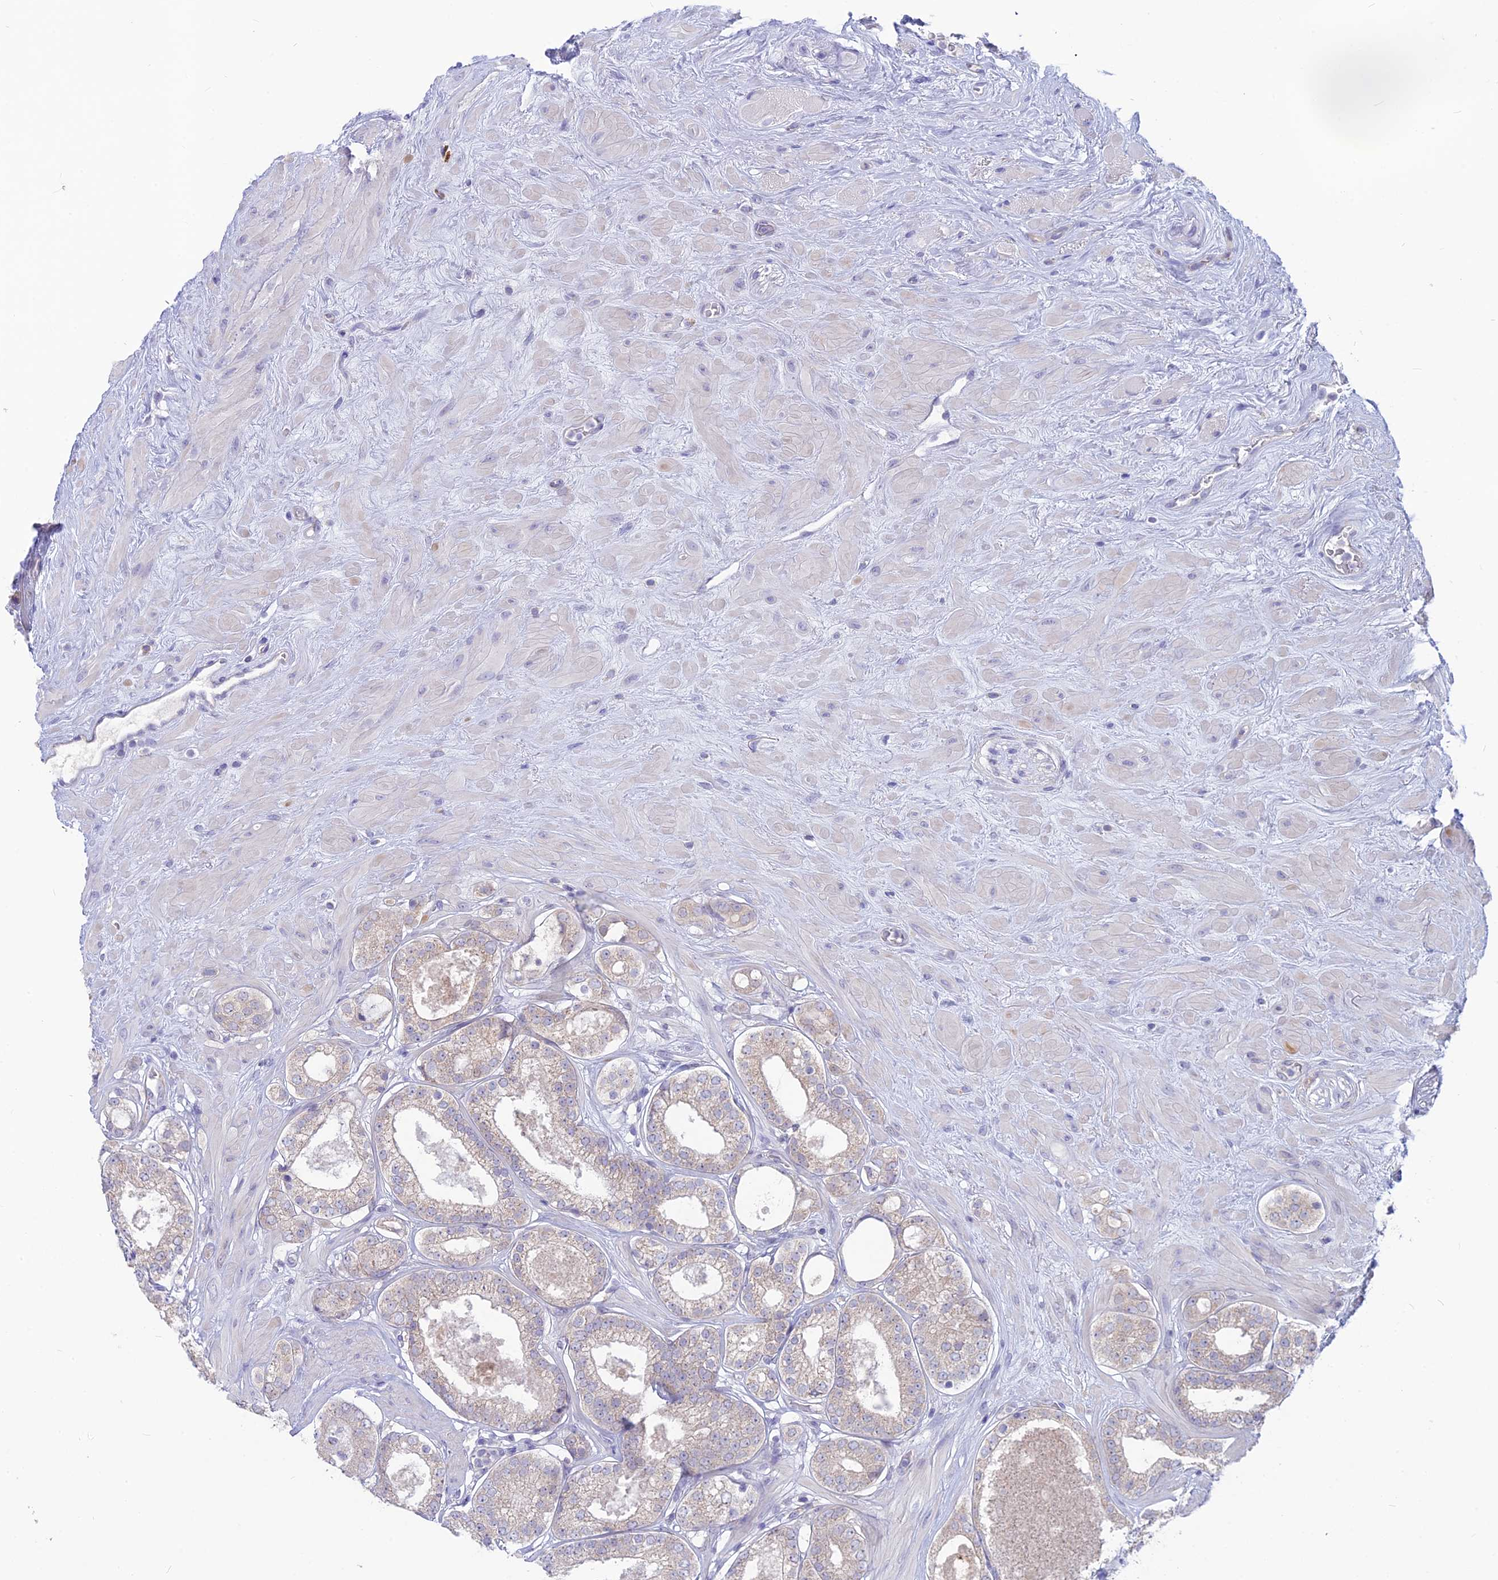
{"staining": {"intensity": "negative", "quantity": "none", "location": "none"}, "tissue": "prostate cancer", "cell_type": "Tumor cells", "image_type": "cancer", "snomed": [{"axis": "morphology", "description": "Adenocarcinoma, High grade"}, {"axis": "topography", "description": "Prostate"}], "caption": "Tumor cells show no significant expression in prostate cancer.", "gene": "SNTN", "patient": {"sex": "male", "age": 65}}